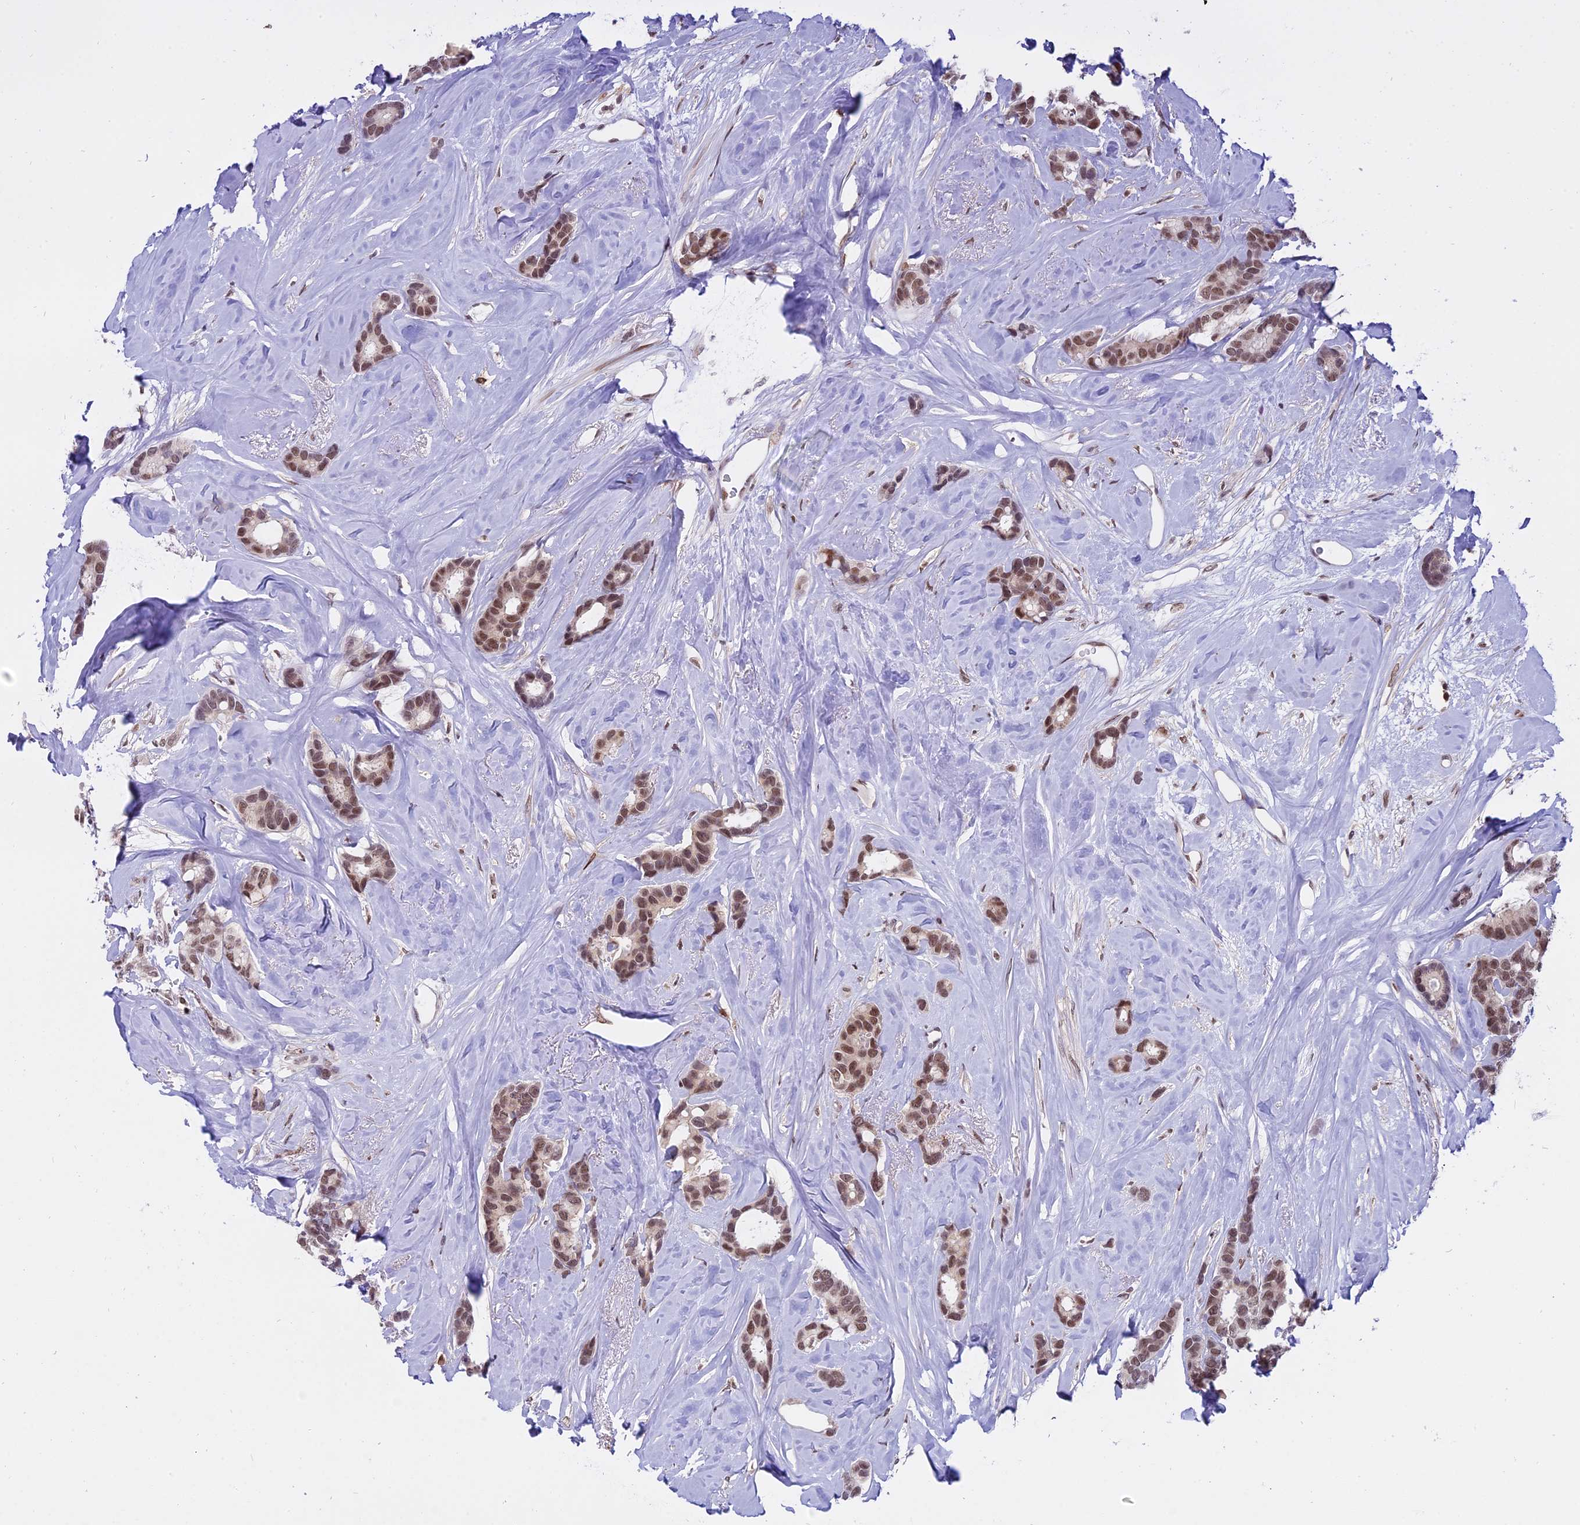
{"staining": {"intensity": "moderate", "quantity": ">75%", "location": "nuclear"}, "tissue": "breast cancer", "cell_type": "Tumor cells", "image_type": "cancer", "snomed": [{"axis": "morphology", "description": "Duct carcinoma"}, {"axis": "topography", "description": "Breast"}], "caption": "Breast intraductal carcinoma stained with DAB (3,3'-diaminobenzidine) immunohistochemistry shows medium levels of moderate nuclear expression in approximately >75% of tumor cells.", "gene": "TADA3", "patient": {"sex": "female", "age": 87}}